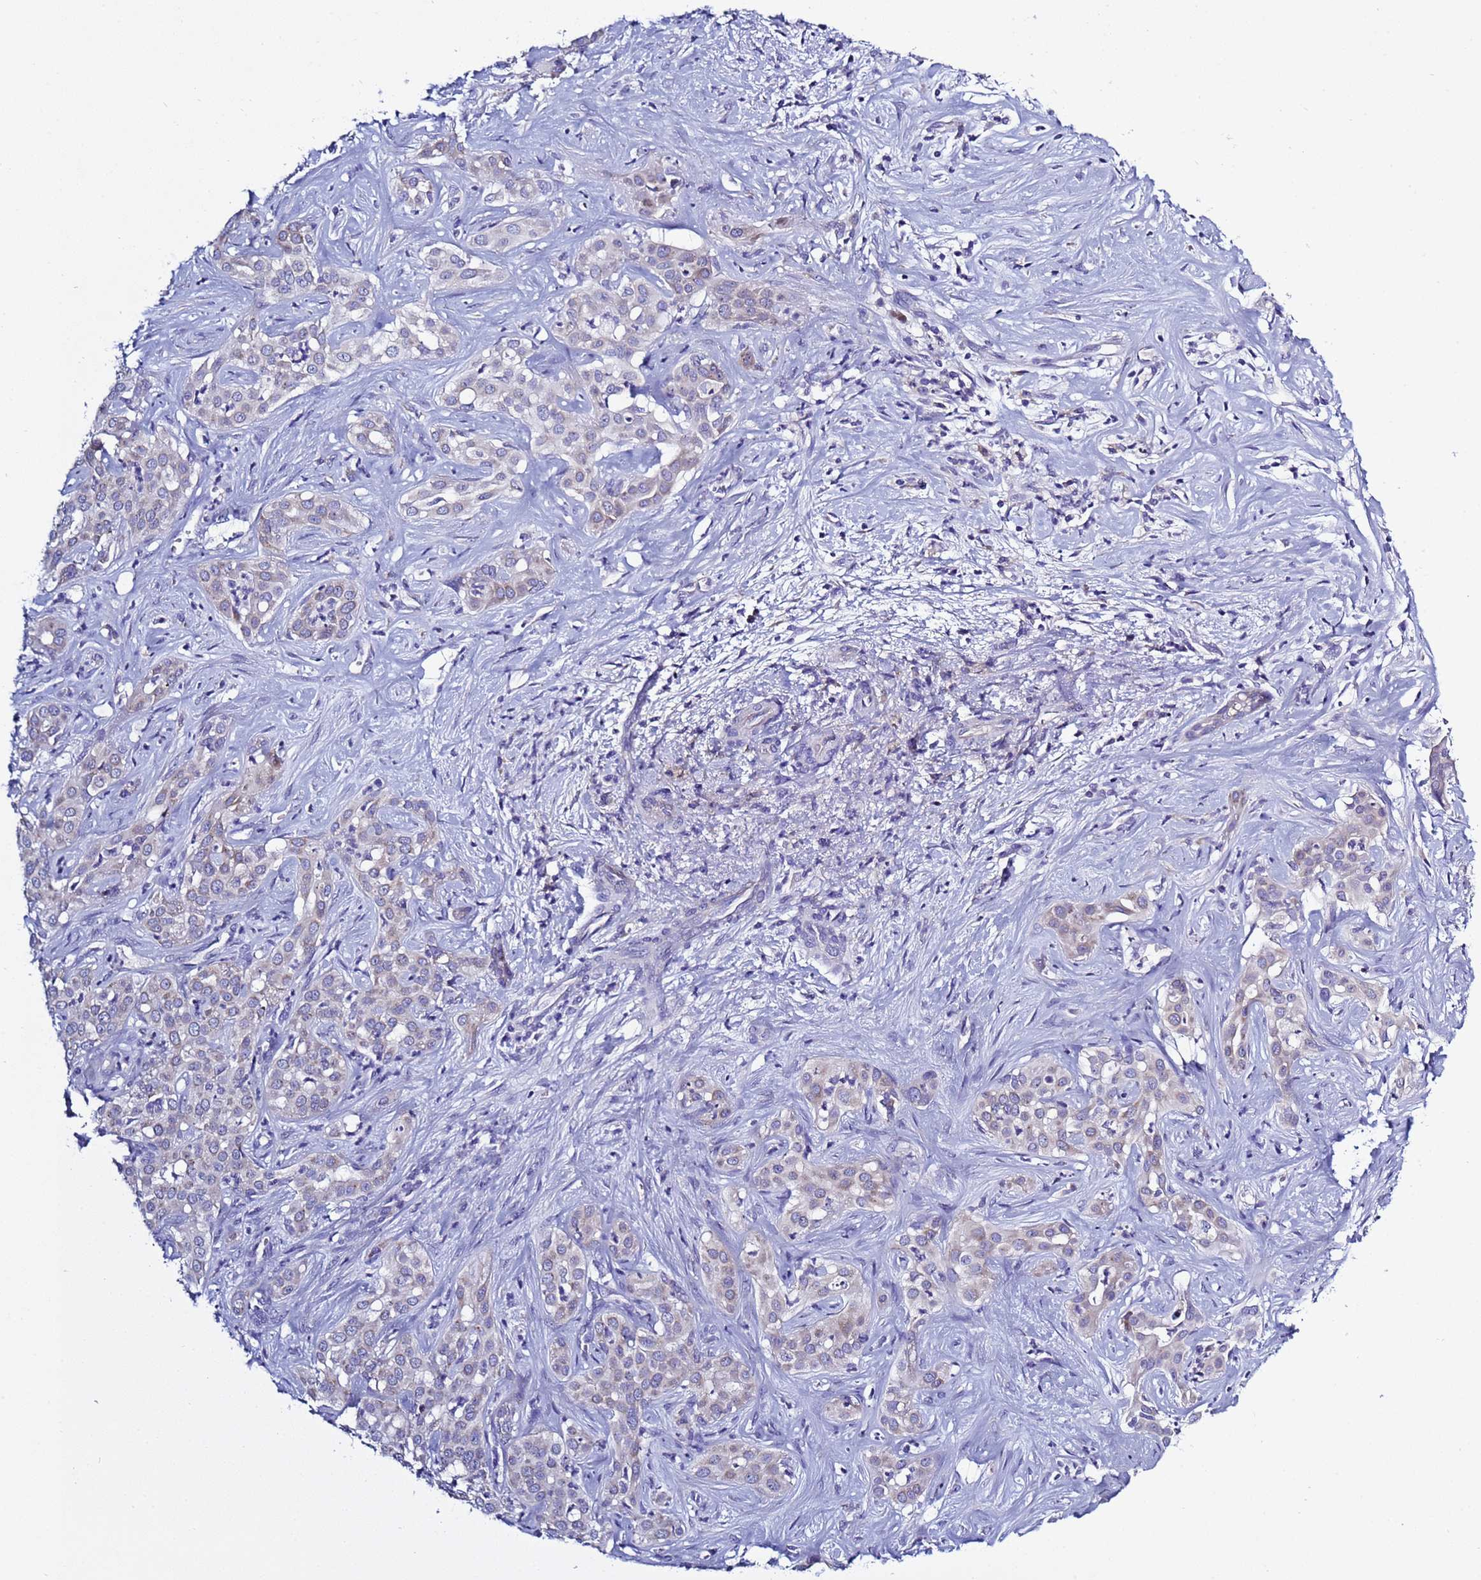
{"staining": {"intensity": "negative", "quantity": "none", "location": "none"}, "tissue": "liver cancer", "cell_type": "Tumor cells", "image_type": "cancer", "snomed": [{"axis": "morphology", "description": "Cholangiocarcinoma"}, {"axis": "topography", "description": "Liver"}], "caption": "Immunohistochemistry image of human liver cancer stained for a protein (brown), which exhibits no positivity in tumor cells.", "gene": "ABHD17B", "patient": {"sex": "male", "age": 67}}